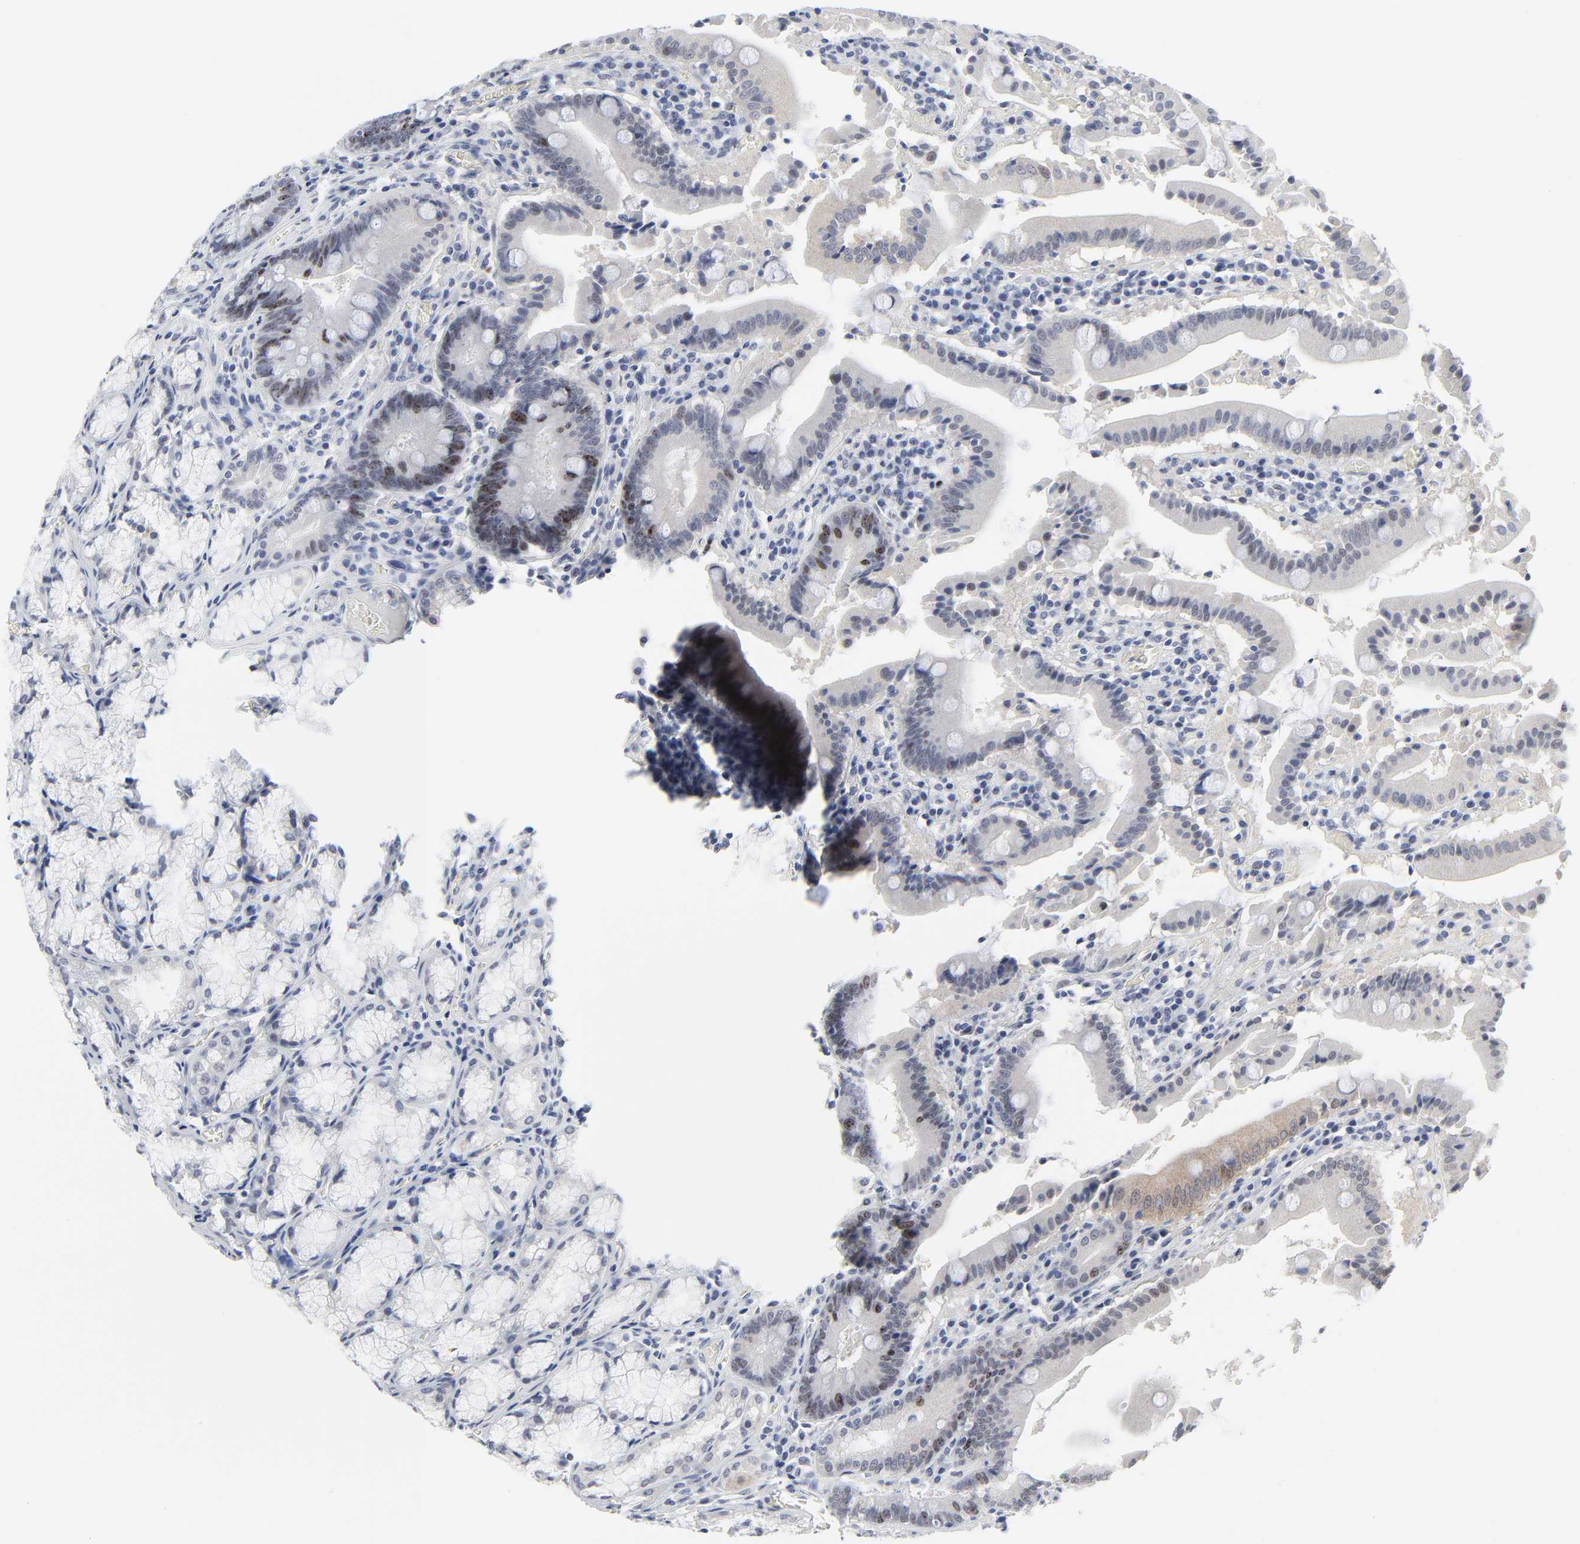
{"staining": {"intensity": "moderate", "quantity": "25%-75%", "location": "cytoplasmic/membranous,nuclear"}, "tissue": "stomach", "cell_type": "Glandular cells", "image_type": "normal", "snomed": [{"axis": "morphology", "description": "Normal tissue, NOS"}, {"axis": "topography", "description": "Stomach, lower"}], "caption": "Immunohistochemical staining of normal stomach reveals moderate cytoplasmic/membranous,nuclear protein staining in about 25%-75% of glandular cells. (IHC, brightfield microscopy, high magnification).", "gene": "ZNF589", "patient": {"sex": "male", "age": 56}}